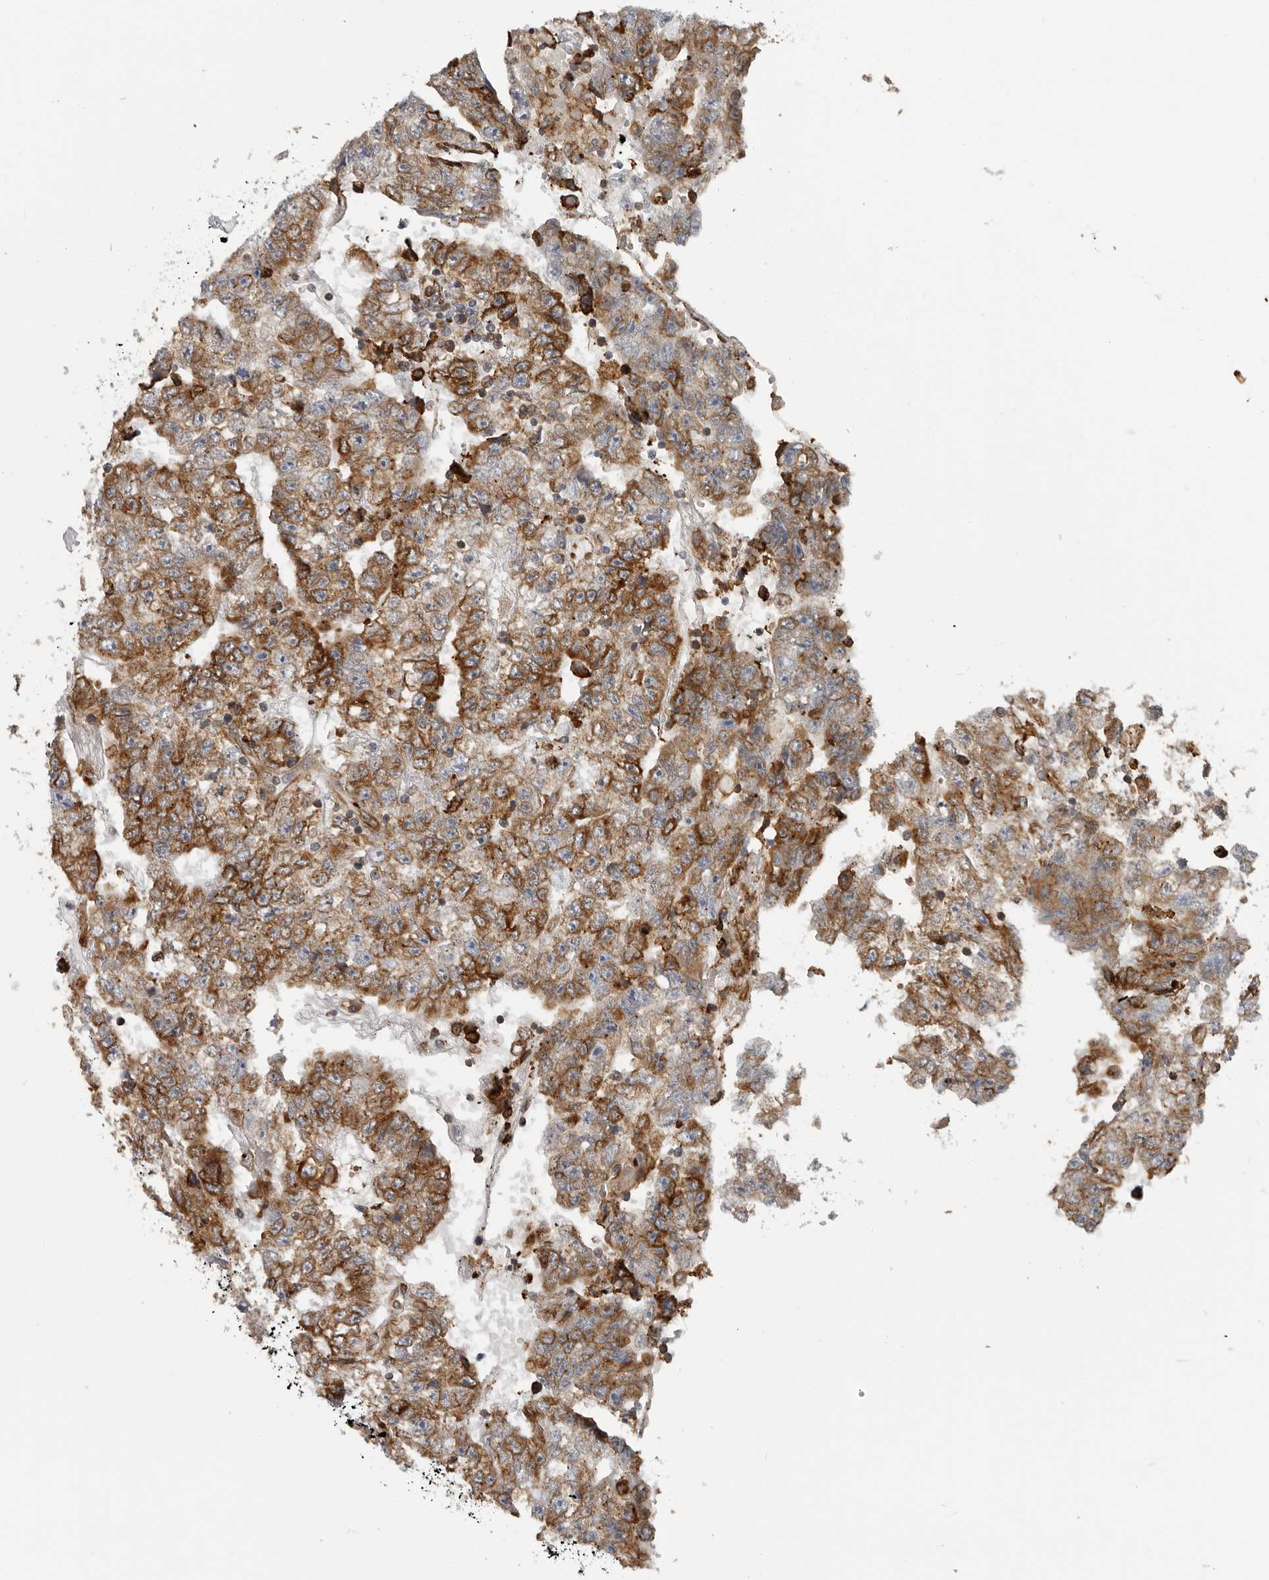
{"staining": {"intensity": "moderate", "quantity": ">75%", "location": "cytoplasmic/membranous"}, "tissue": "testis cancer", "cell_type": "Tumor cells", "image_type": "cancer", "snomed": [{"axis": "morphology", "description": "Carcinoma, Embryonal, NOS"}, {"axis": "topography", "description": "Testis"}], "caption": "An immunohistochemistry (IHC) histopathology image of neoplastic tissue is shown. Protein staining in brown labels moderate cytoplasmic/membranous positivity in embryonal carcinoma (testis) within tumor cells.", "gene": "ALPK2", "patient": {"sex": "male", "age": 25}}